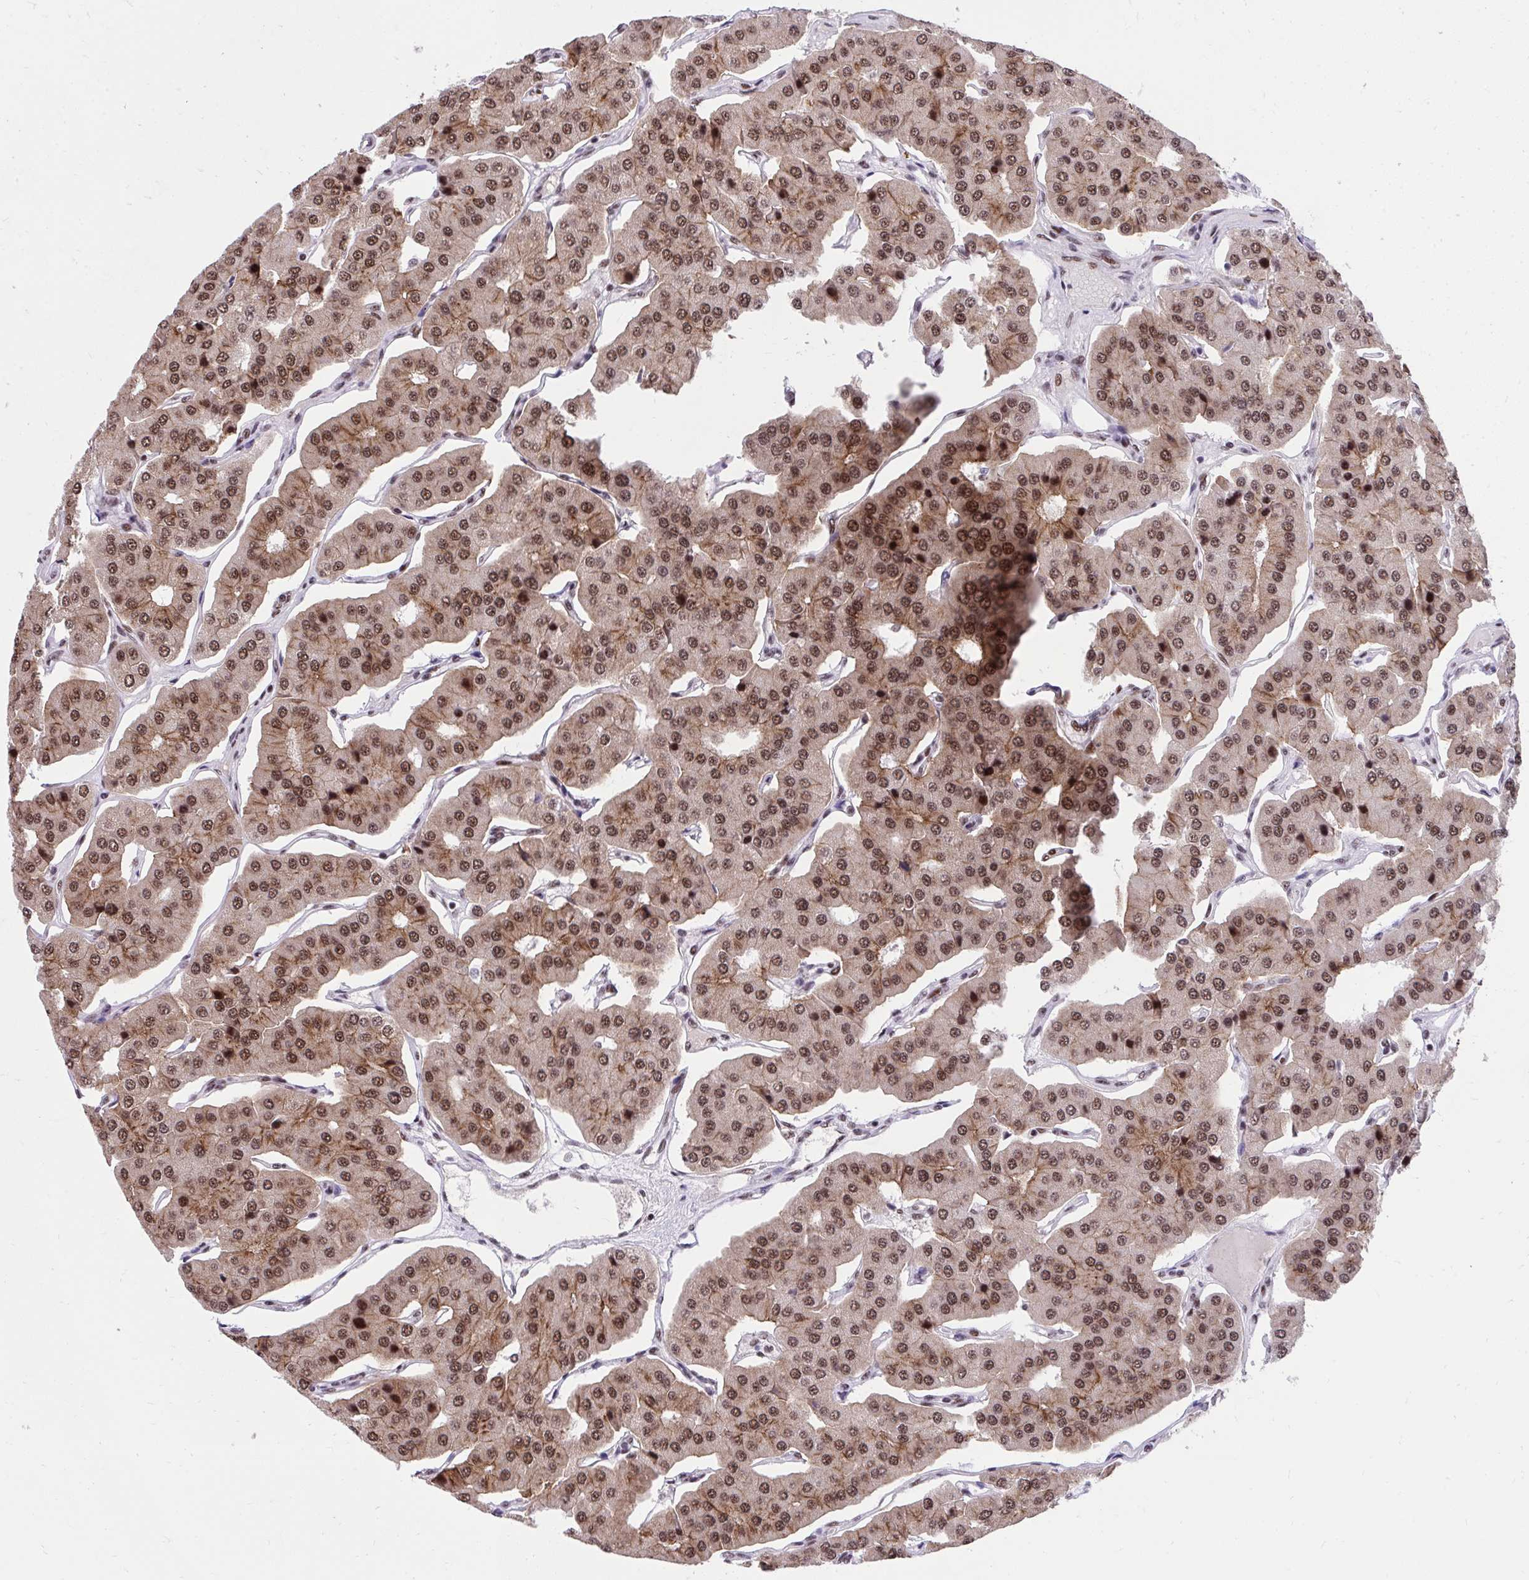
{"staining": {"intensity": "moderate", "quantity": ">75%", "location": "nuclear"}, "tissue": "parathyroid gland", "cell_type": "Glandular cells", "image_type": "normal", "snomed": [{"axis": "morphology", "description": "Normal tissue, NOS"}, {"axis": "morphology", "description": "Adenoma, NOS"}, {"axis": "topography", "description": "Parathyroid gland"}], "caption": "Protein positivity by immunohistochemistry demonstrates moderate nuclear expression in about >75% of glandular cells in unremarkable parathyroid gland.", "gene": "SYNE4", "patient": {"sex": "female", "age": 86}}